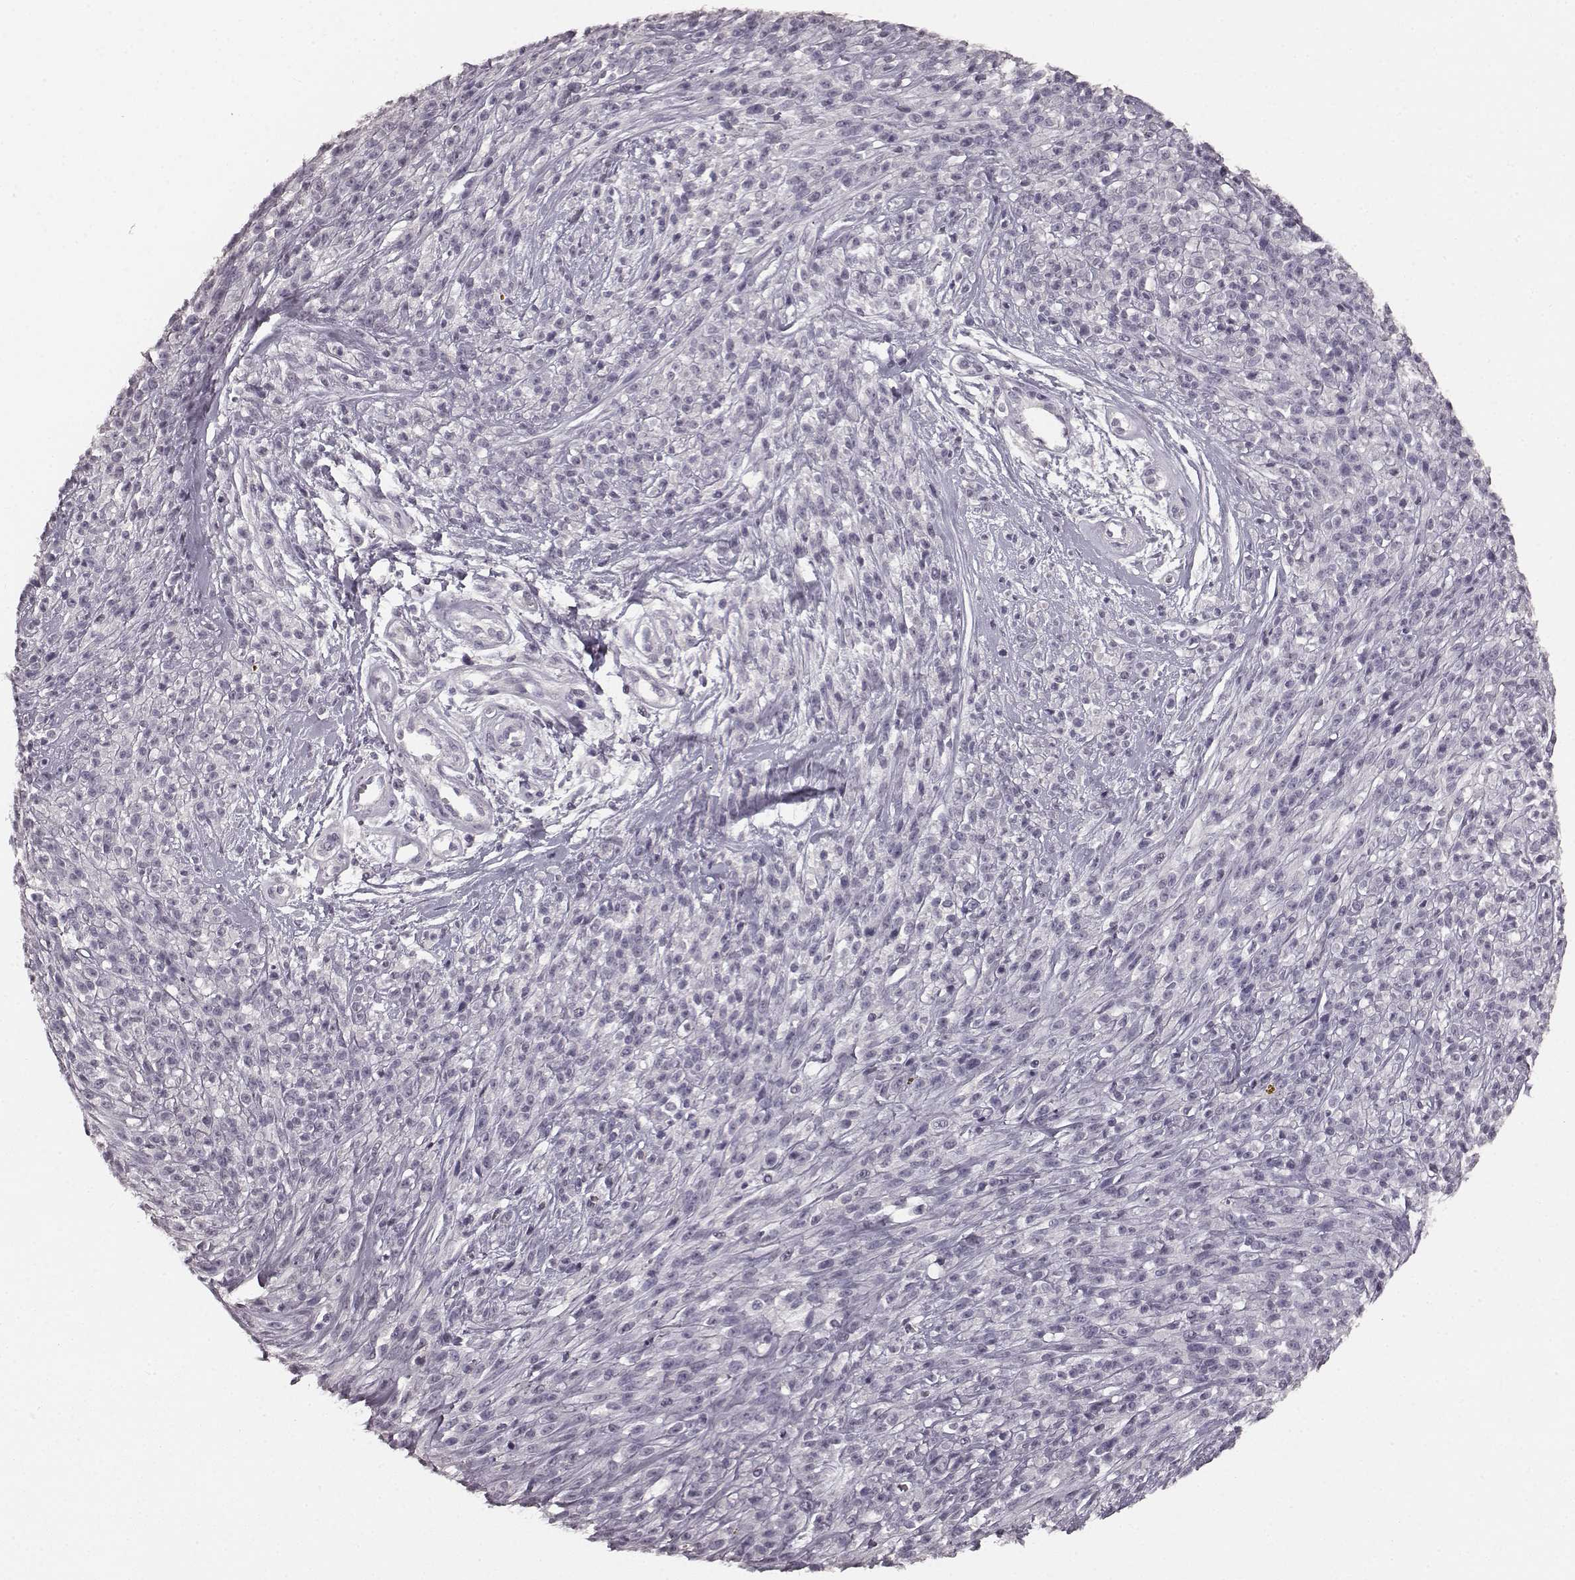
{"staining": {"intensity": "negative", "quantity": "none", "location": "none"}, "tissue": "melanoma", "cell_type": "Tumor cells", "image_type": "cancer", "snomed": [{"axis": "morphology", "description": "Malignant melanoma, NOS"}, {"axis": "topography", "description": "Skin"}, {"axis": "topography", "description": "Skin of trunk"}], "caption": "Immunohistochemistry of malignant melanoma displays no expression in tumor cells.", "gene": "RIT2", "patient": {"sex": "male", "age": 74}}